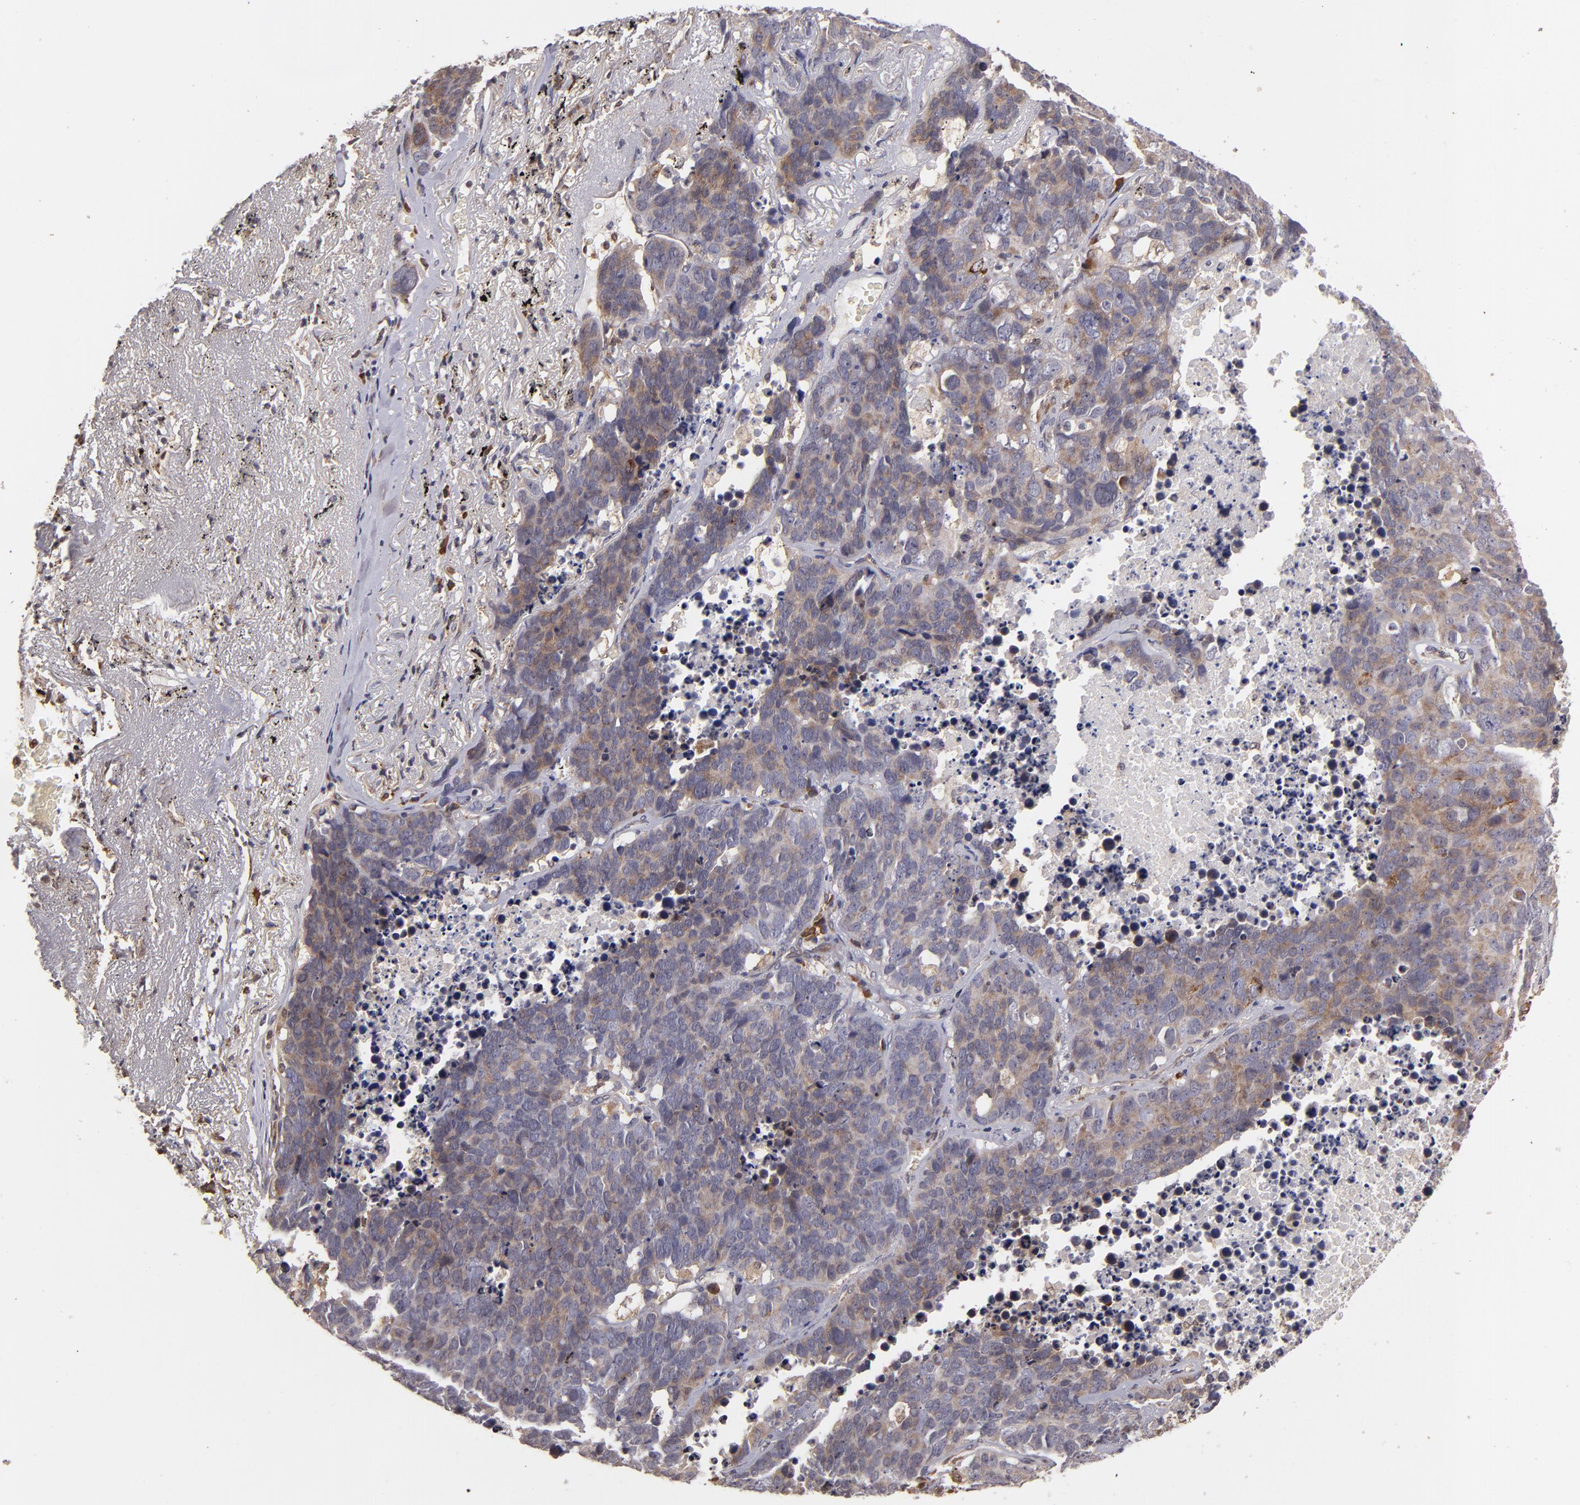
{"staining": {"intensity": "negative", "quantity": "none", "location": "none"}, "tissue": "lung cancer", "cell_type": "Tumor cells", "image_type": "cancer", "snomed": [{"axis": "morphology", "description": "Carcinoid, malignant, NOS"}, {"axis": "topography", "description": "Lung"}], "caption": "A micrograph of lung cancer (malignant carcinoid) stained for a protein exhibits no brown staining in tumor cells.", "gene": "CASP1", "patient": {"sex": "male", "age": 60}}